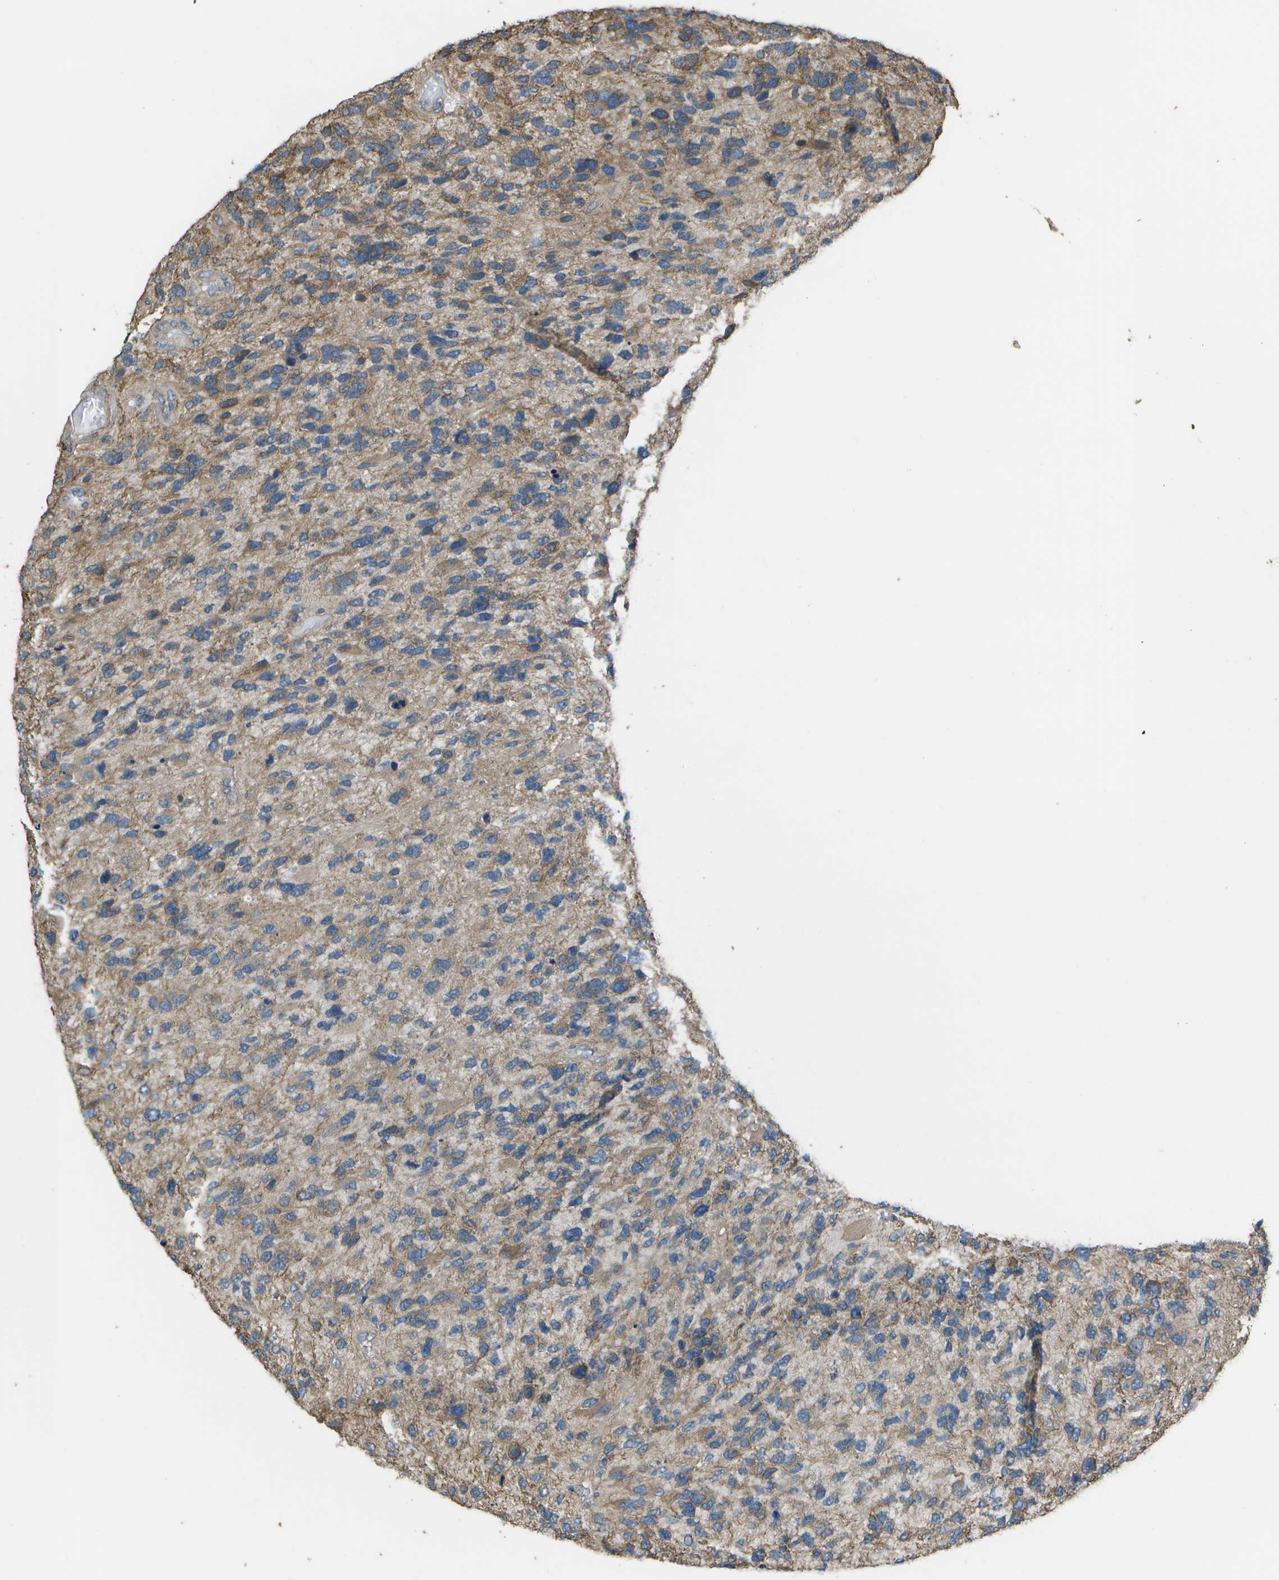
{"staining": {"intensity": "moderate", "quantity": "25%-75%", "location": "cytoplasmic/membranous"}, "tissue": "glioma", "cell_type": "Tumor cells", "image_type": "cancer", "snomed": [{"axis": "morphology", "description": "Glioma, malignant, High grade"}, {"axis": "topography", "description": "Brain"}], "caption": "Immunohistochemical staining of human malignant high-grade glioma demonstrates medium levels of moderate cytoplasmic/membranous positivity in approximately 25%-75% of tumor cells. The staining was performed using DAB, with brown indicating positive protein expression. Nuclei are stained blue with hematoxylin.", "gene": "CLNS1A", "patient": {"sex": "female", "age": 58}}